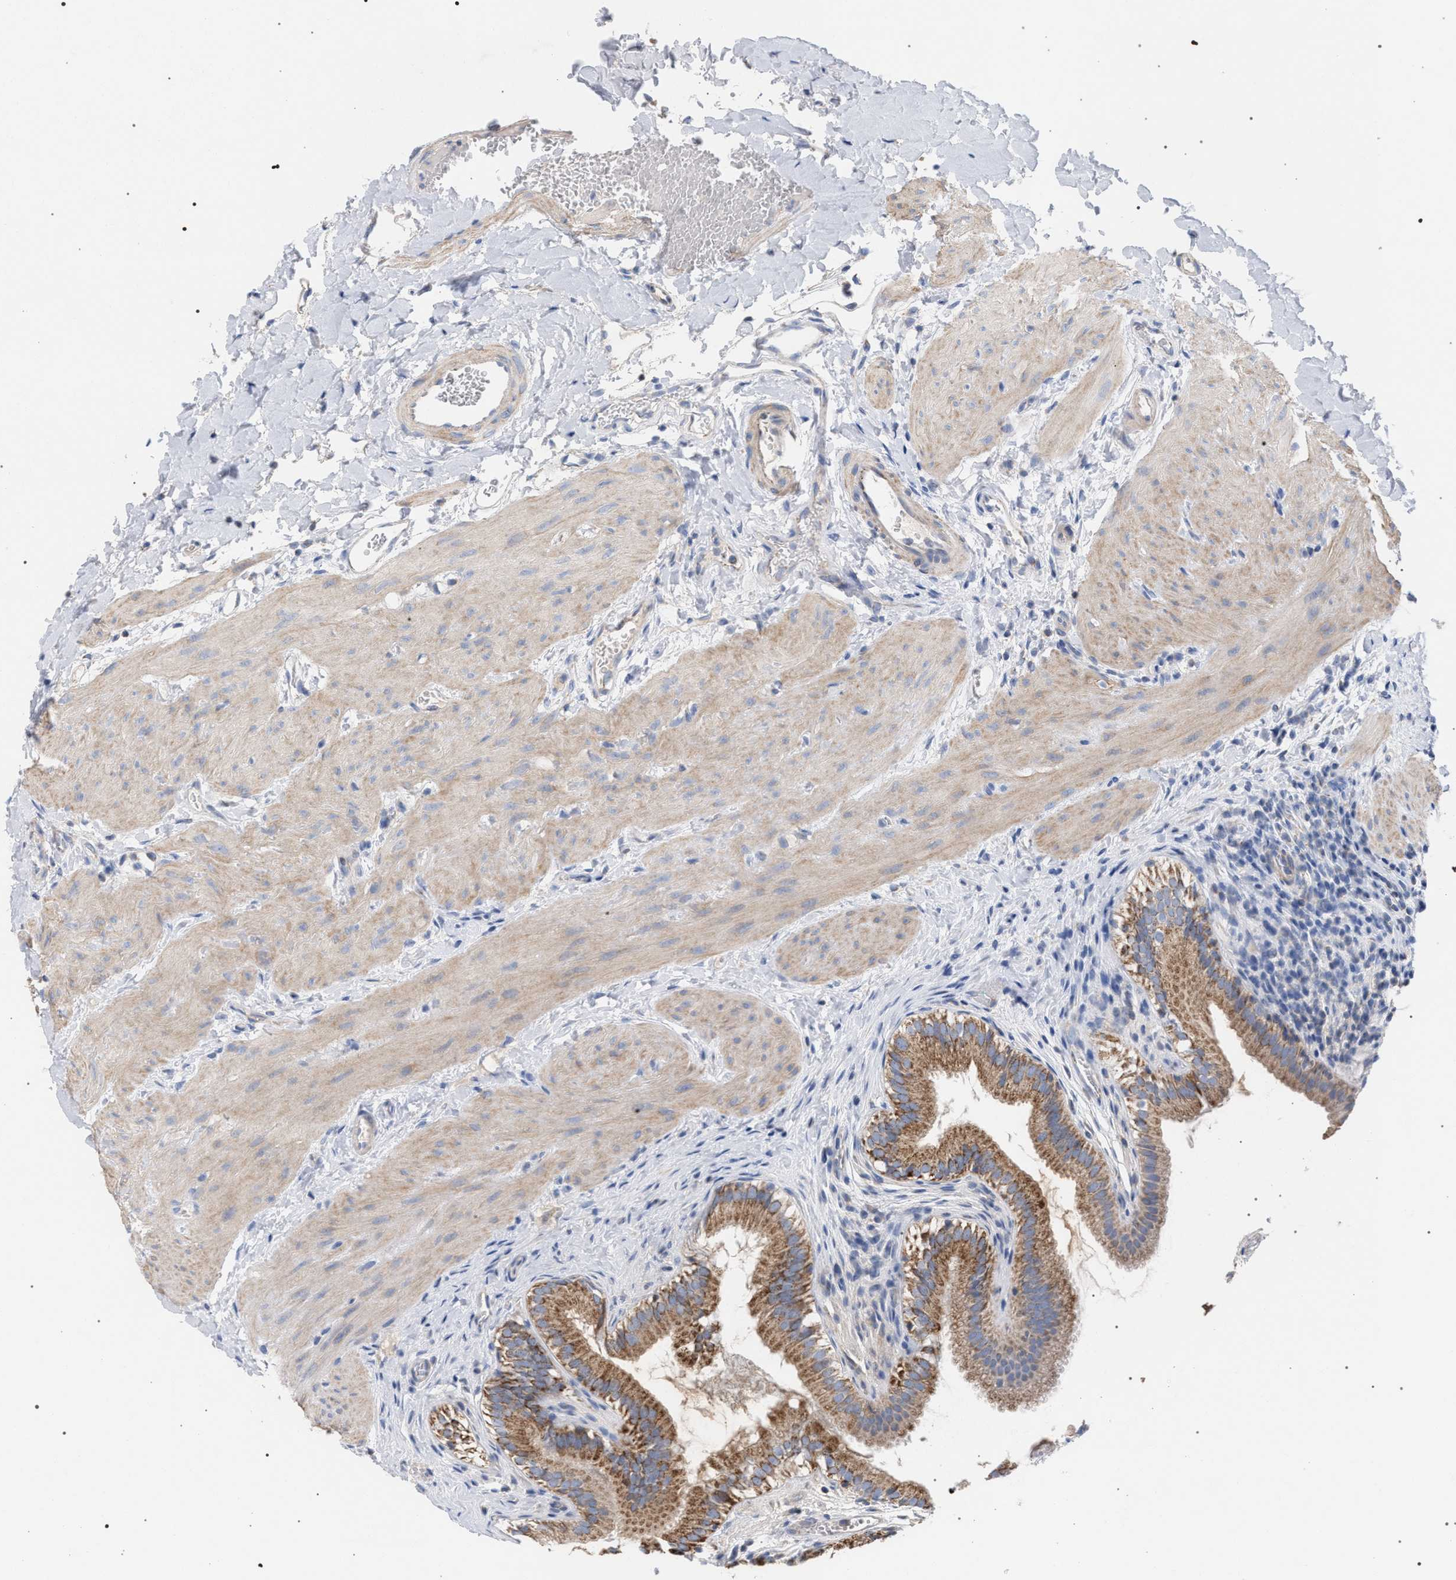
{"staining": {"intensity": "strong", "quantity": ">75%", "location": "cytoplasmic/membranous"}, "tissue": "gallbladder", "cell_type": "Glandular cells", "image_type": "normal", "snomed": [{"axis": "morphology", "description": "Normal tissue, NOS"}, {"axis": "topography", "description": "Gallbladder"}], "caption": "Immunohistochemical staining of unremarkable gallbladder demonstrates >75% levels of strong cytoplasmic/membranous protein positivity in approximately >75% of glandular cells.", "gene": "ECI2", "patient": {"sex": "female", "age": 26}}